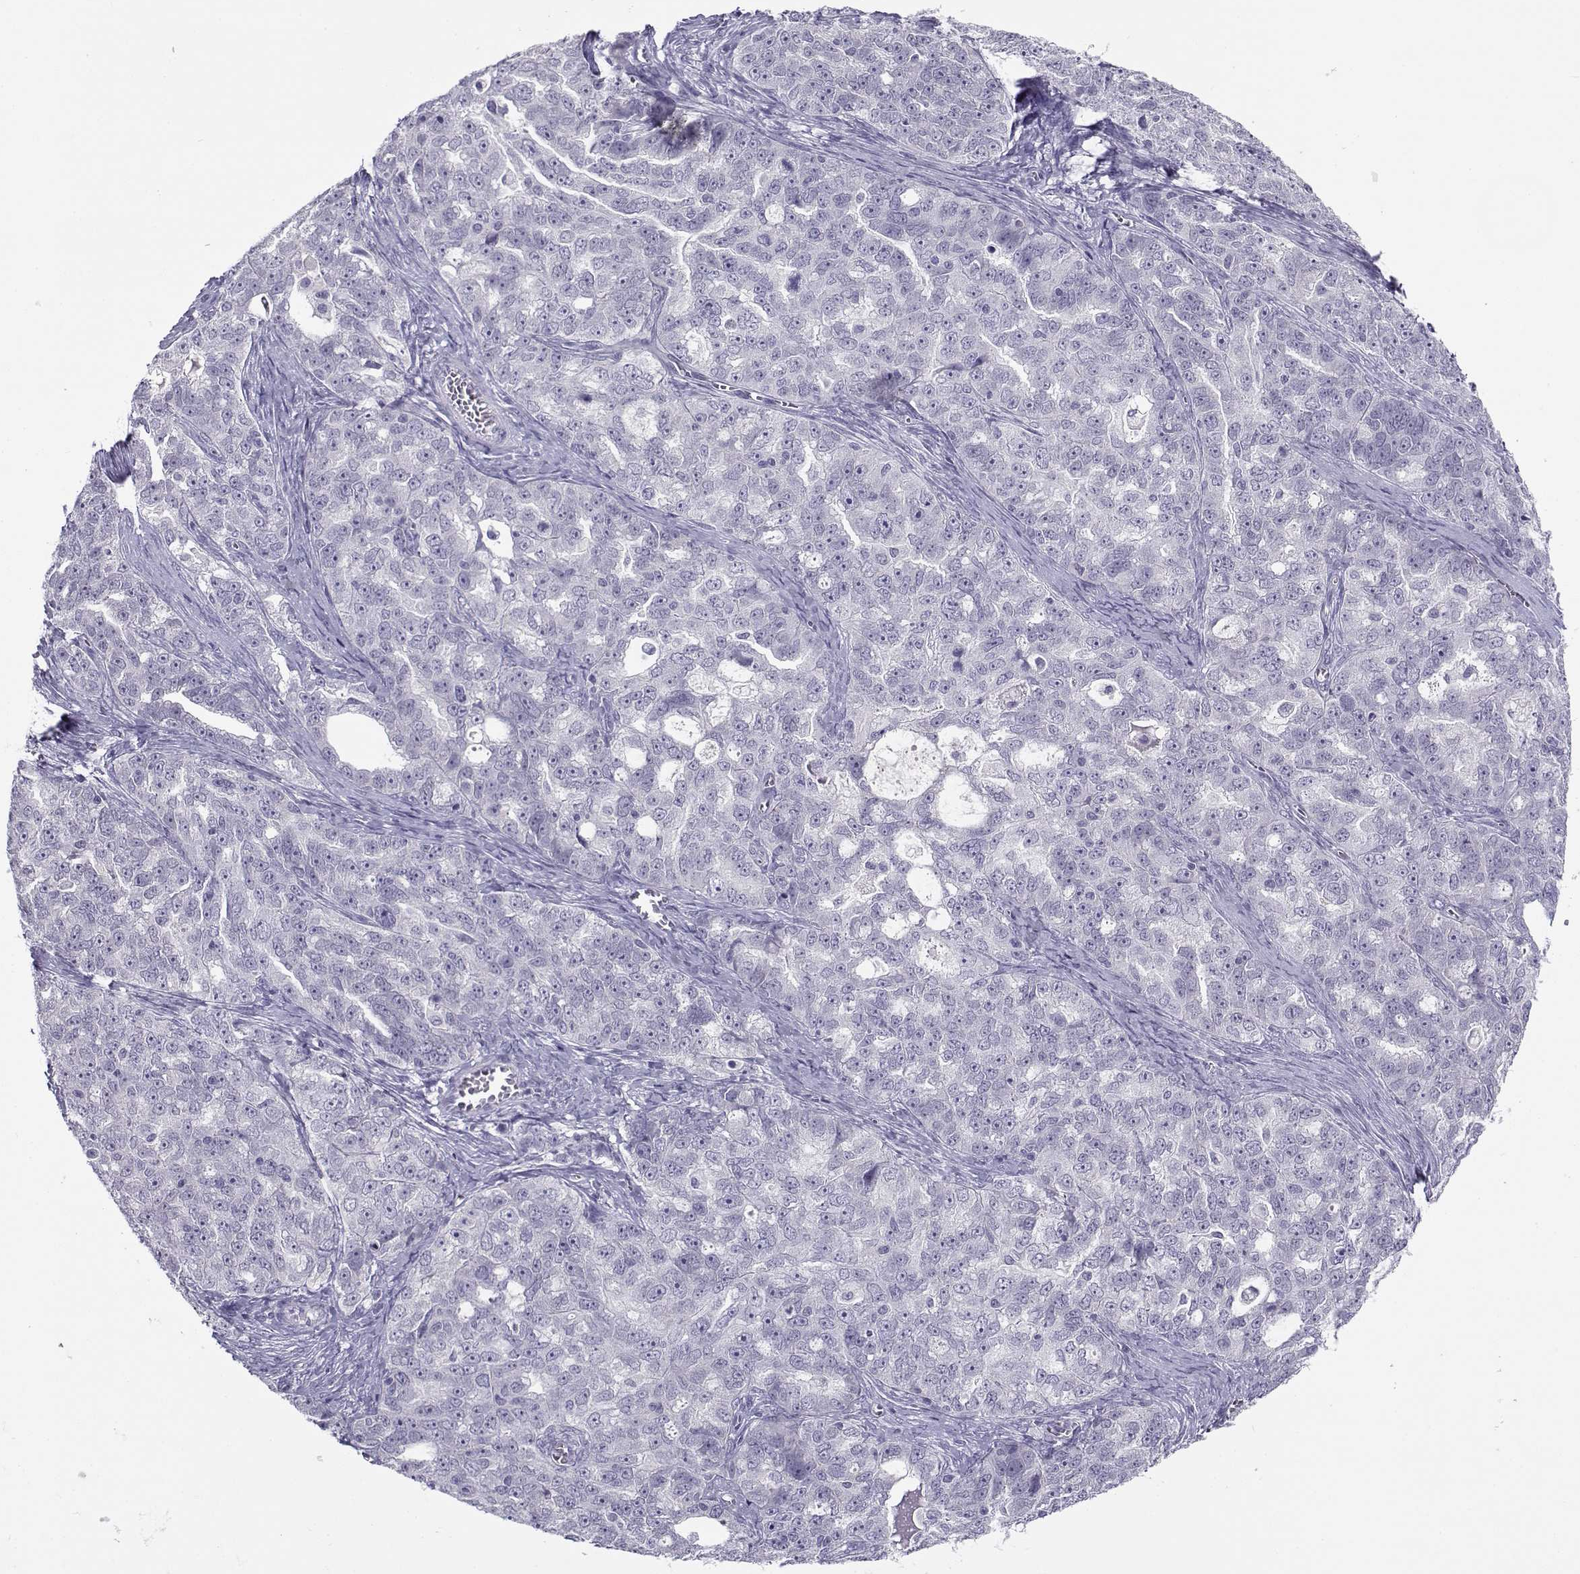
{"staining": {"intensity": "negative", "quantity": "none", "location": "none"}, "tissue": "ovarian cancer", "cell_type": "Tumor cells", "image_type": "cancer", "snomed": [{"axis": "morphology", "description": "Cystadenocarcinoma, serous, NOS"}, {"axis": "topography", "description": "Ovary"}], "caption": "Immunohistochemistry (IHC) image of ovarian cancer stained for a protein (brown), which demonstrates no staining in tumor cells.", "gene": "CFAP77", "patient": {"sex": "female", "age": 51}}